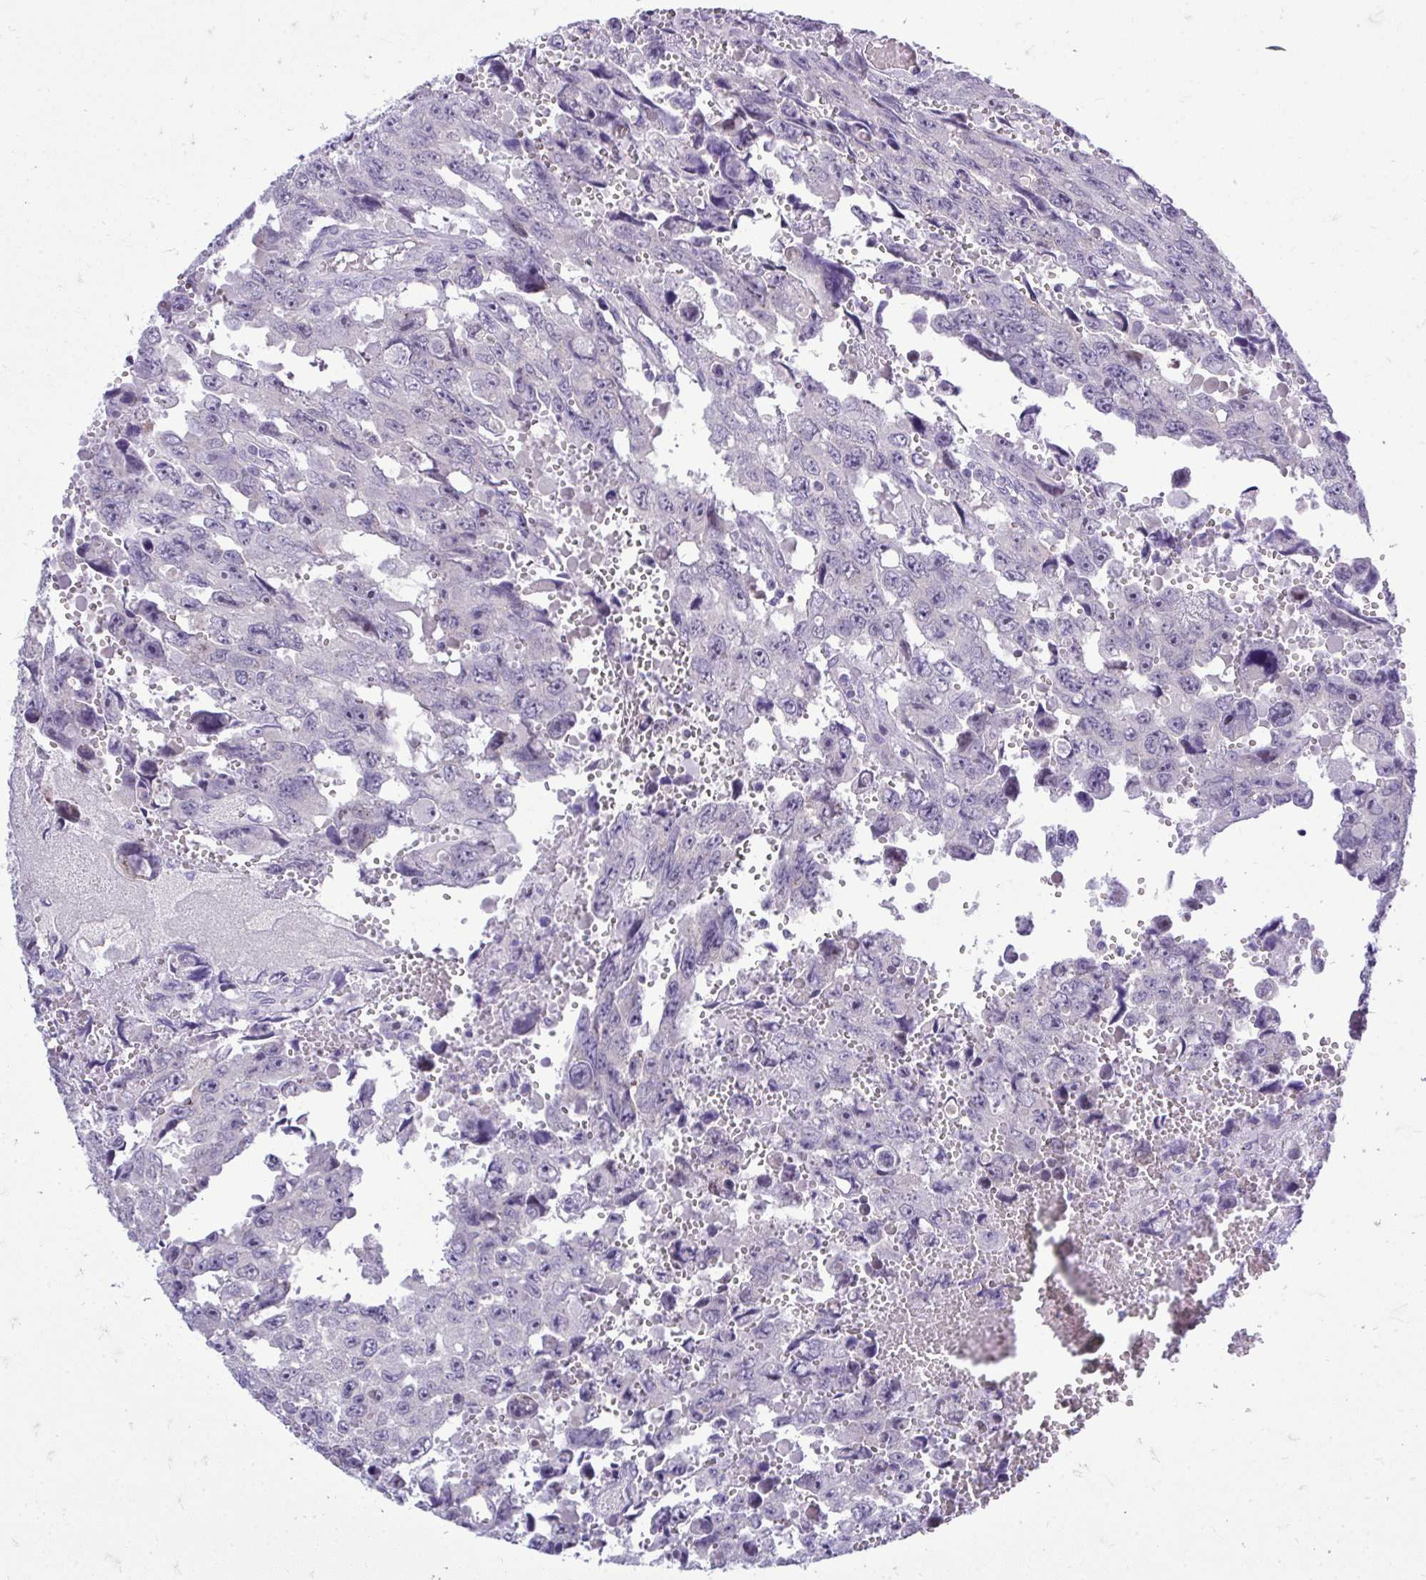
{"staining": {"intensity": "negative", "quantity": "none", "location": "none"}, "tissue": "testis cancer", "cell_type": "Tumor cells", "image_type": "cancer", "snomed": [{"axis": "morphology", "description": "Seminoma, NOS"}, {"axis": "topography", "description": "Testis"}], "caption": "A photomicrograph of human testis seminoma is negative for staining in tumor cells.", "gene": "OR8D1", "patient": {"sex": "male", "age": 26}}